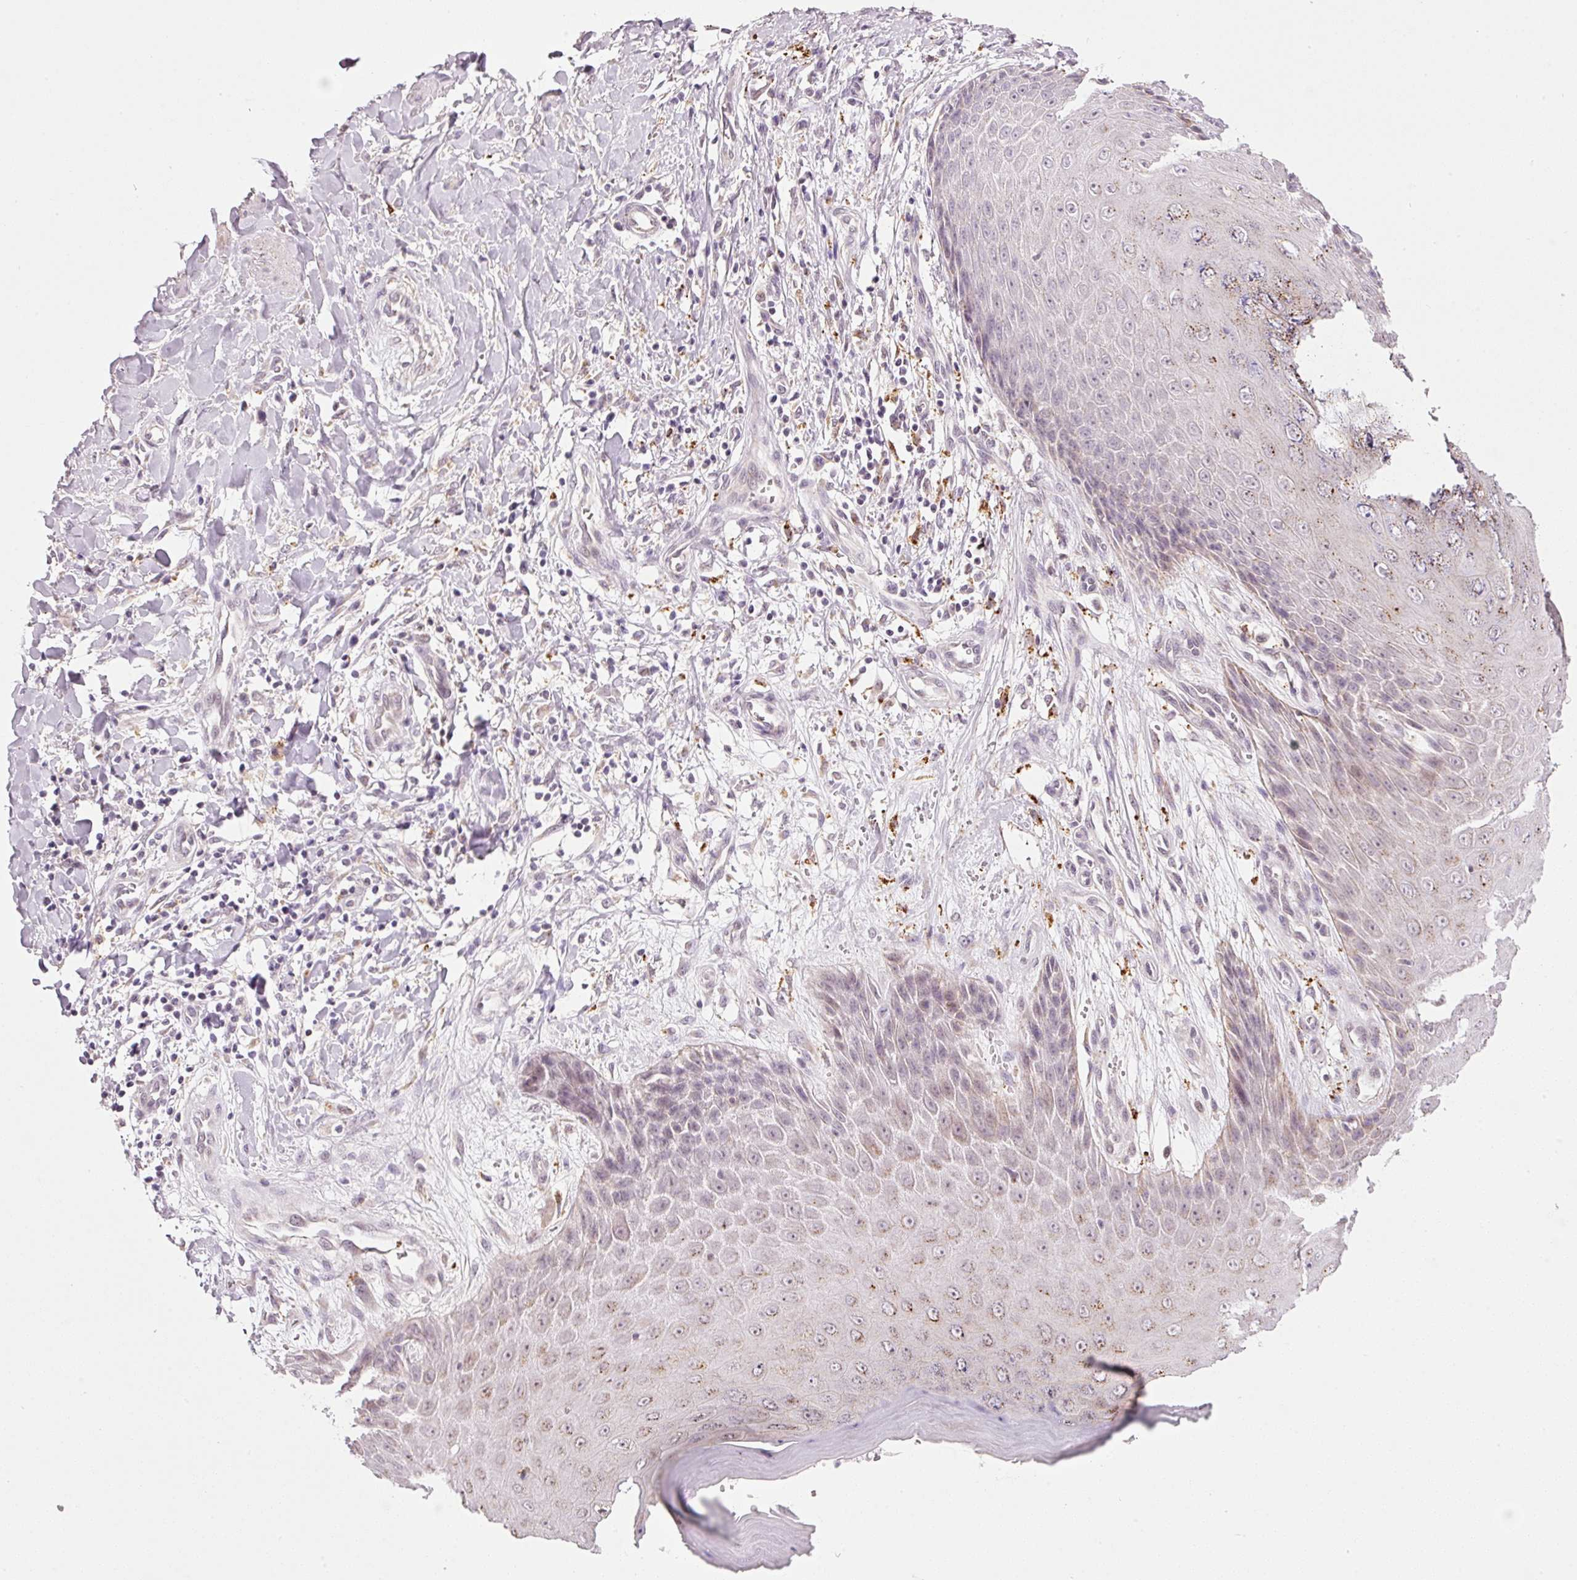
{"staining": {"intensity": "negative", "quantity": "none", "location": "none"}, "tissue": "skin cancer", "cell_type": "Tumor cells", "image_type": "cancer", "snomed": [{"axis": "morphology", "description": "Squamous cell carcinoma, NOS"}, {"axis": "topography", "description": "Skin"}, {"axis": "topography", "description": "Vulva"}], "caption": "Squamous cell carcinoma (skin) was stained to show a protein in brown. There is no significant expression in tumor cells. The staining was performed using DAB to visualize the protein expression in brown, while the nuclei were stained in blue with hematoxylin (Magnification: 20x).", "gene": "ZNF639", "patient": {"sex": "female", "age": 85}}